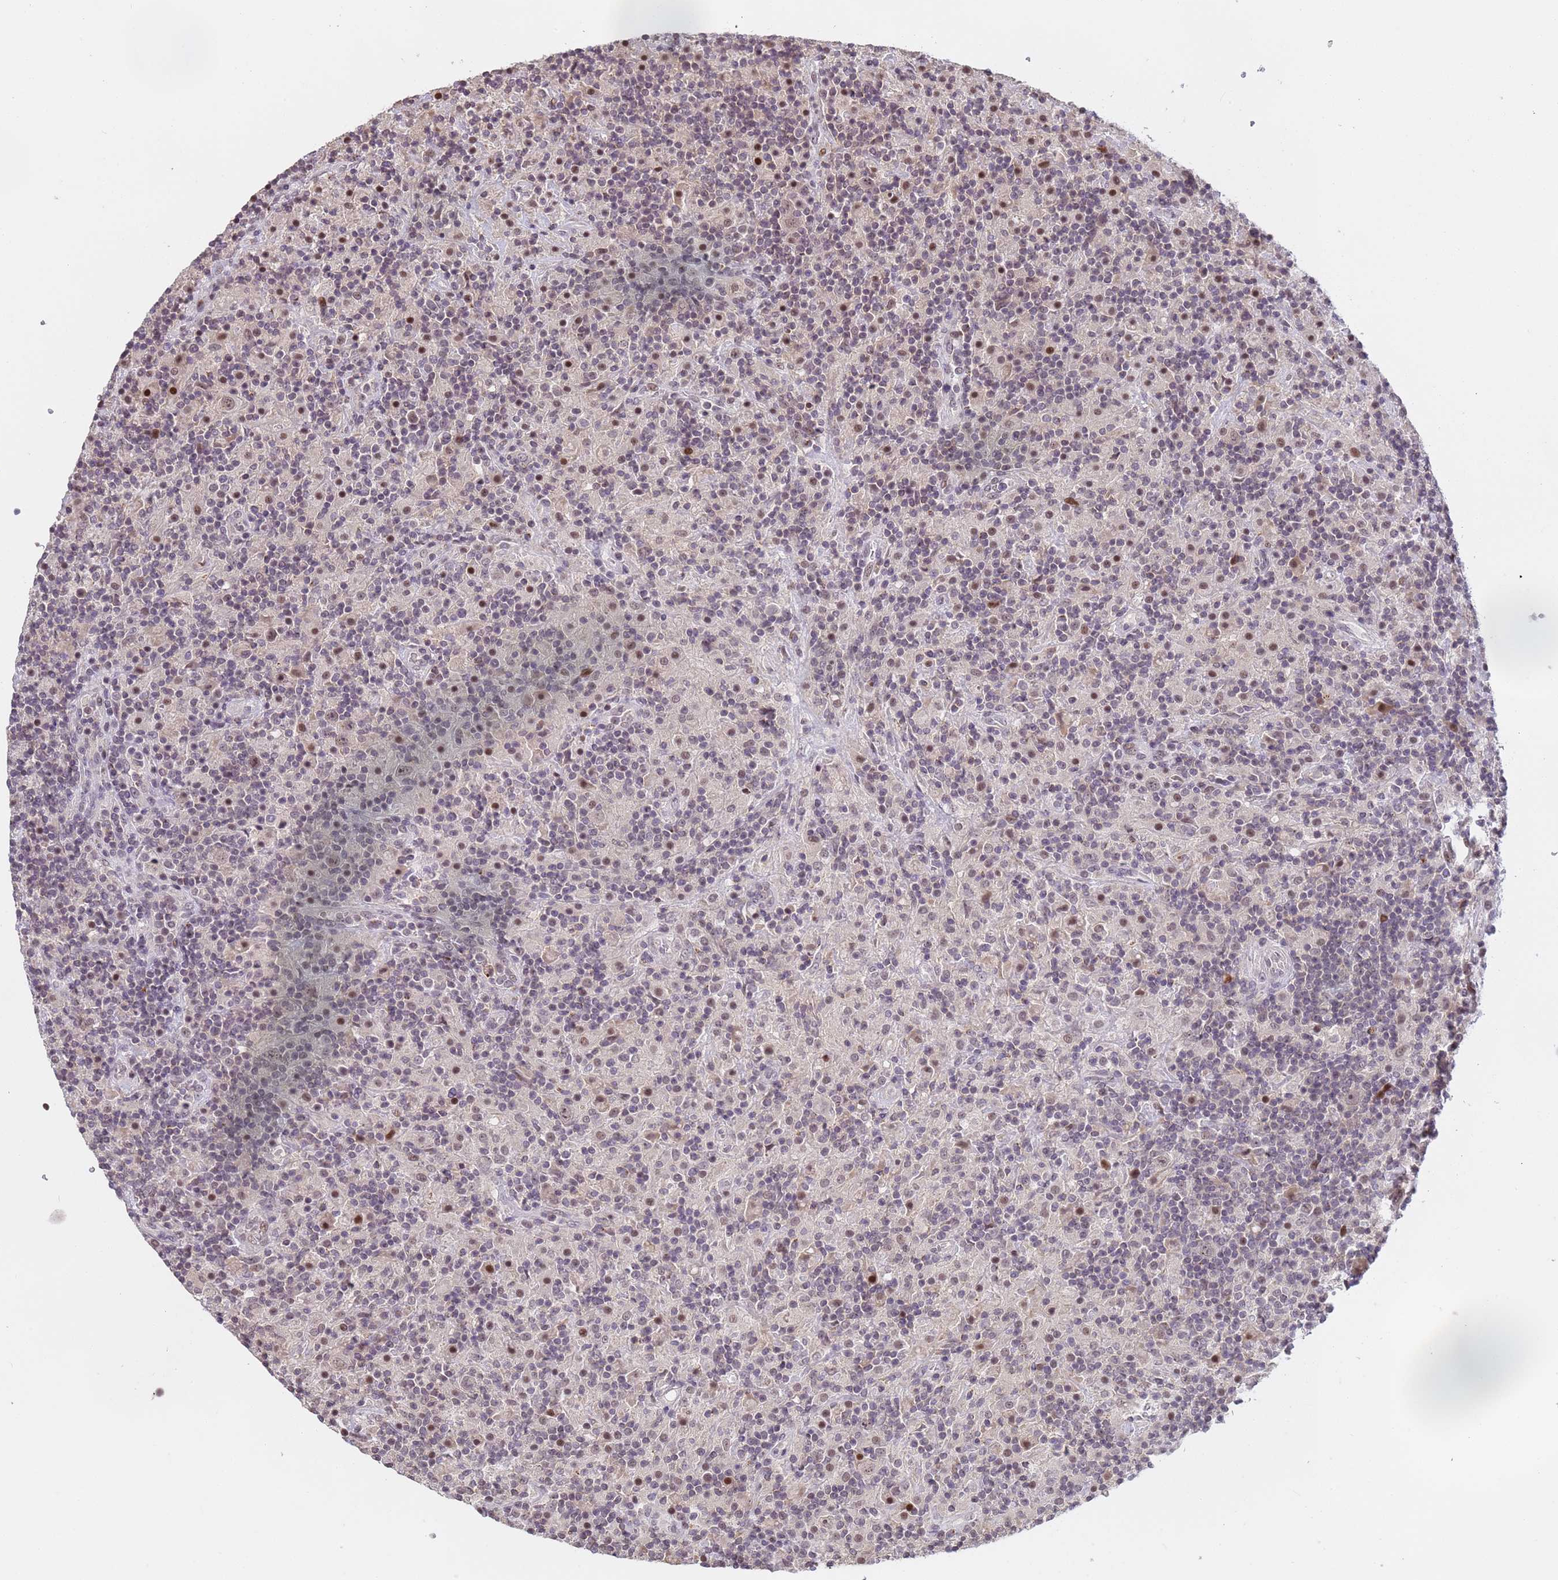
{"staining": {"intensity": "weak", "quantity": "25%-75%", "location": "nuclear"}, "tissue": "lymphoma", "cell_type": "Tumor cells", "image_type": "cancer", "snomed": [{"axis": "morphology", "description": "Hodgkin's disease, NOS"}, {"axis": "topography", "description": "Lymph node"}], "caption": "Immunohistochemistry (IHC) (DAB (3,3'-diaminobenzidine)) staining of human lymphoma displays weak nuclear protein staining in approximately 25%-75% of tumor cells. The staining is performed using DAB brown chromogen to label protein expression. The nuclei are counter-stained blue using hematoxylin.", "gene": "VWA3A", "patient": {"sex": "male", "age": 70}}